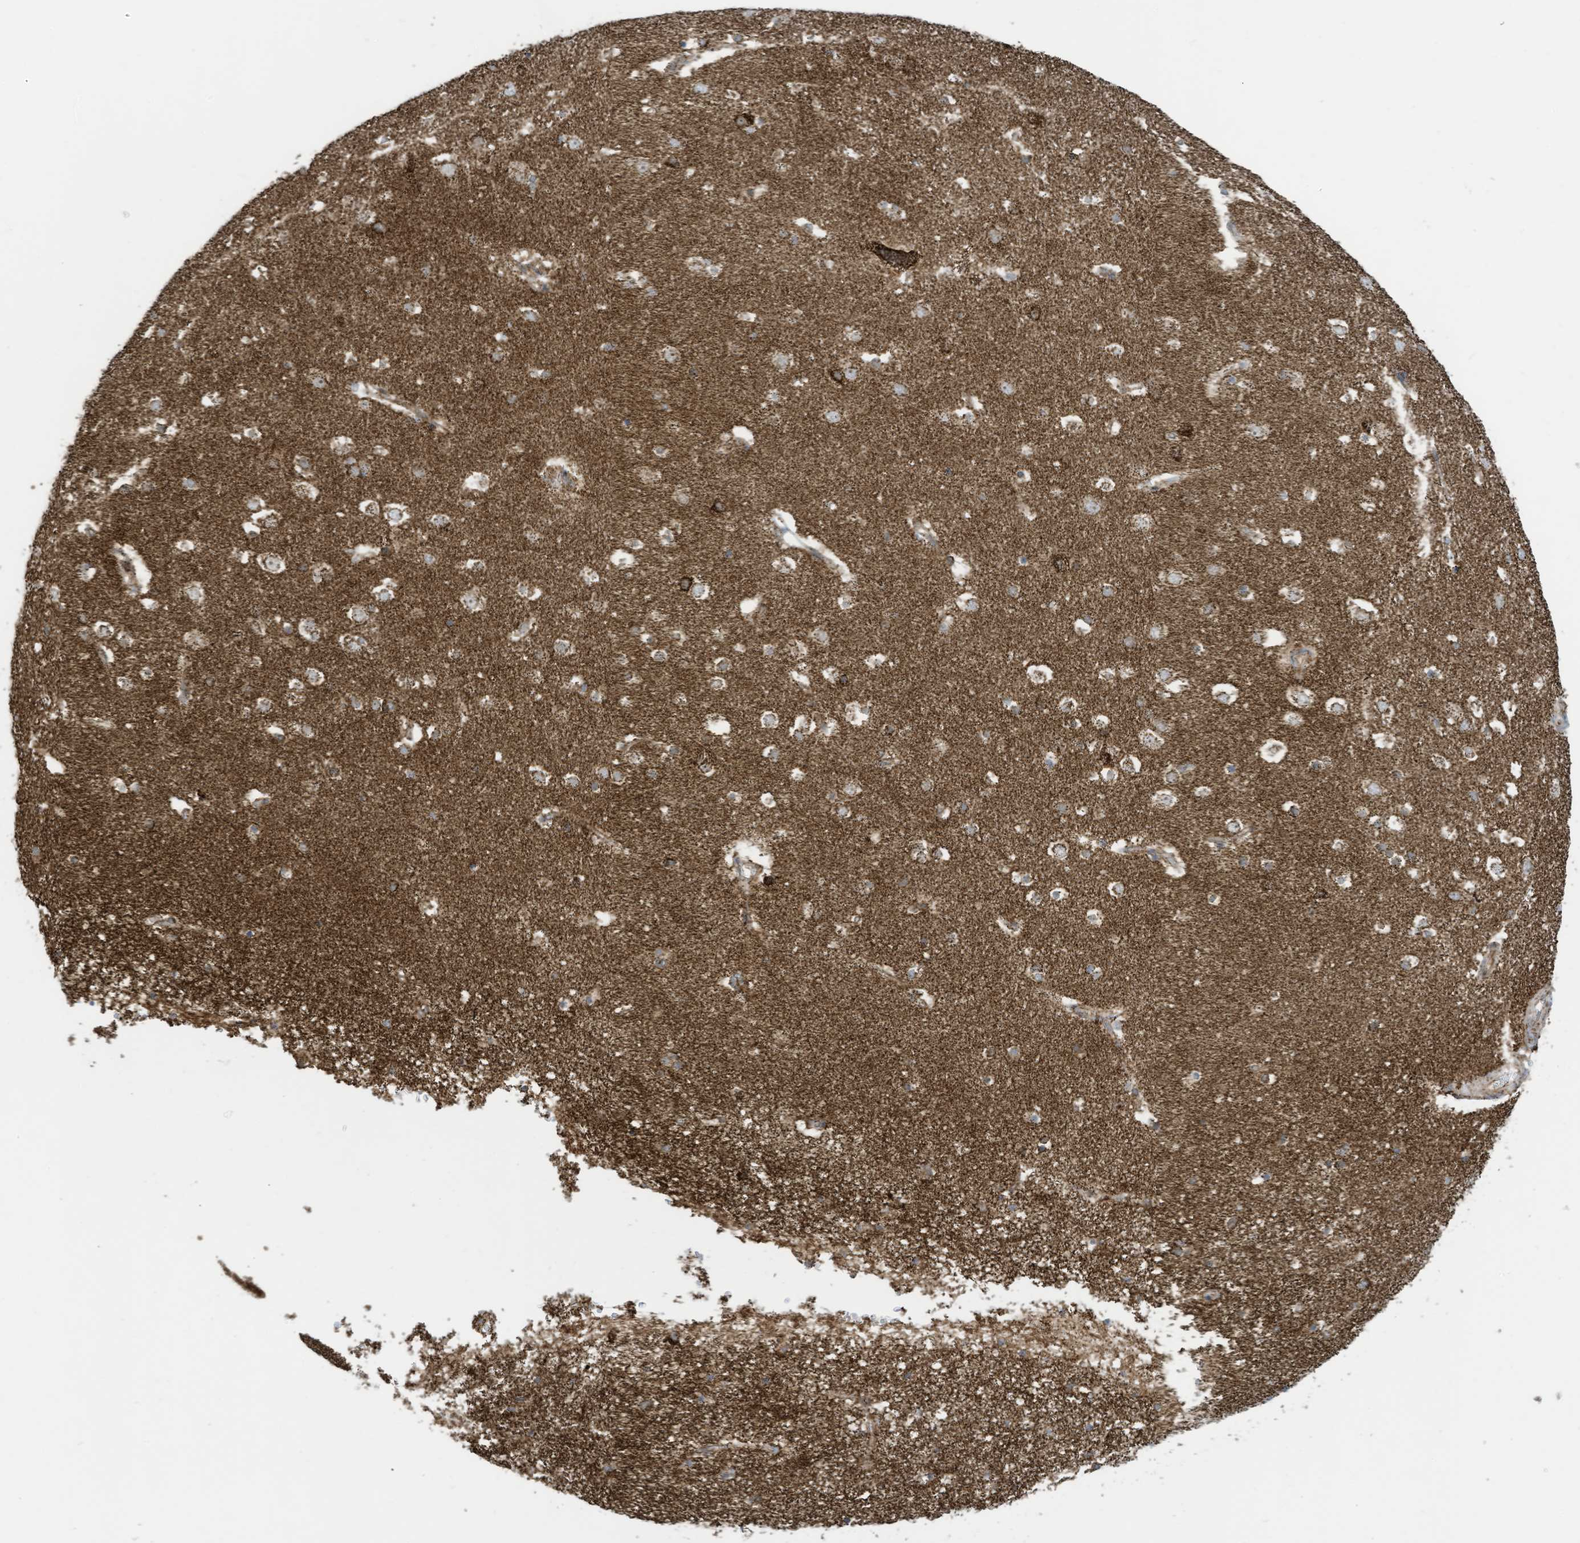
{"staining": {"intensity": "moderate", "quantity": ">75%", "location": "cytoplasmic/membranous"}, "tissue": "cerebral cortex", "cell_type": "Endothelial cells", "image_type": "normal", "snomed": [{"axis": "morphology", "description": "Normal tissue, NOS"}, {"axis": "topography", "description": "Cerebral cortex"}], "caption": "Moderate cytoplasmic/membranous staining is seen in about >75% of endothelial cells in benign cerebral cortex. The staining was performed using DAB, with brown indicating positive protein expression. Nuclei are stained blue with hematoxylin.", "gene": "COX10", "patient": {"sex": "male", "age": 54}}